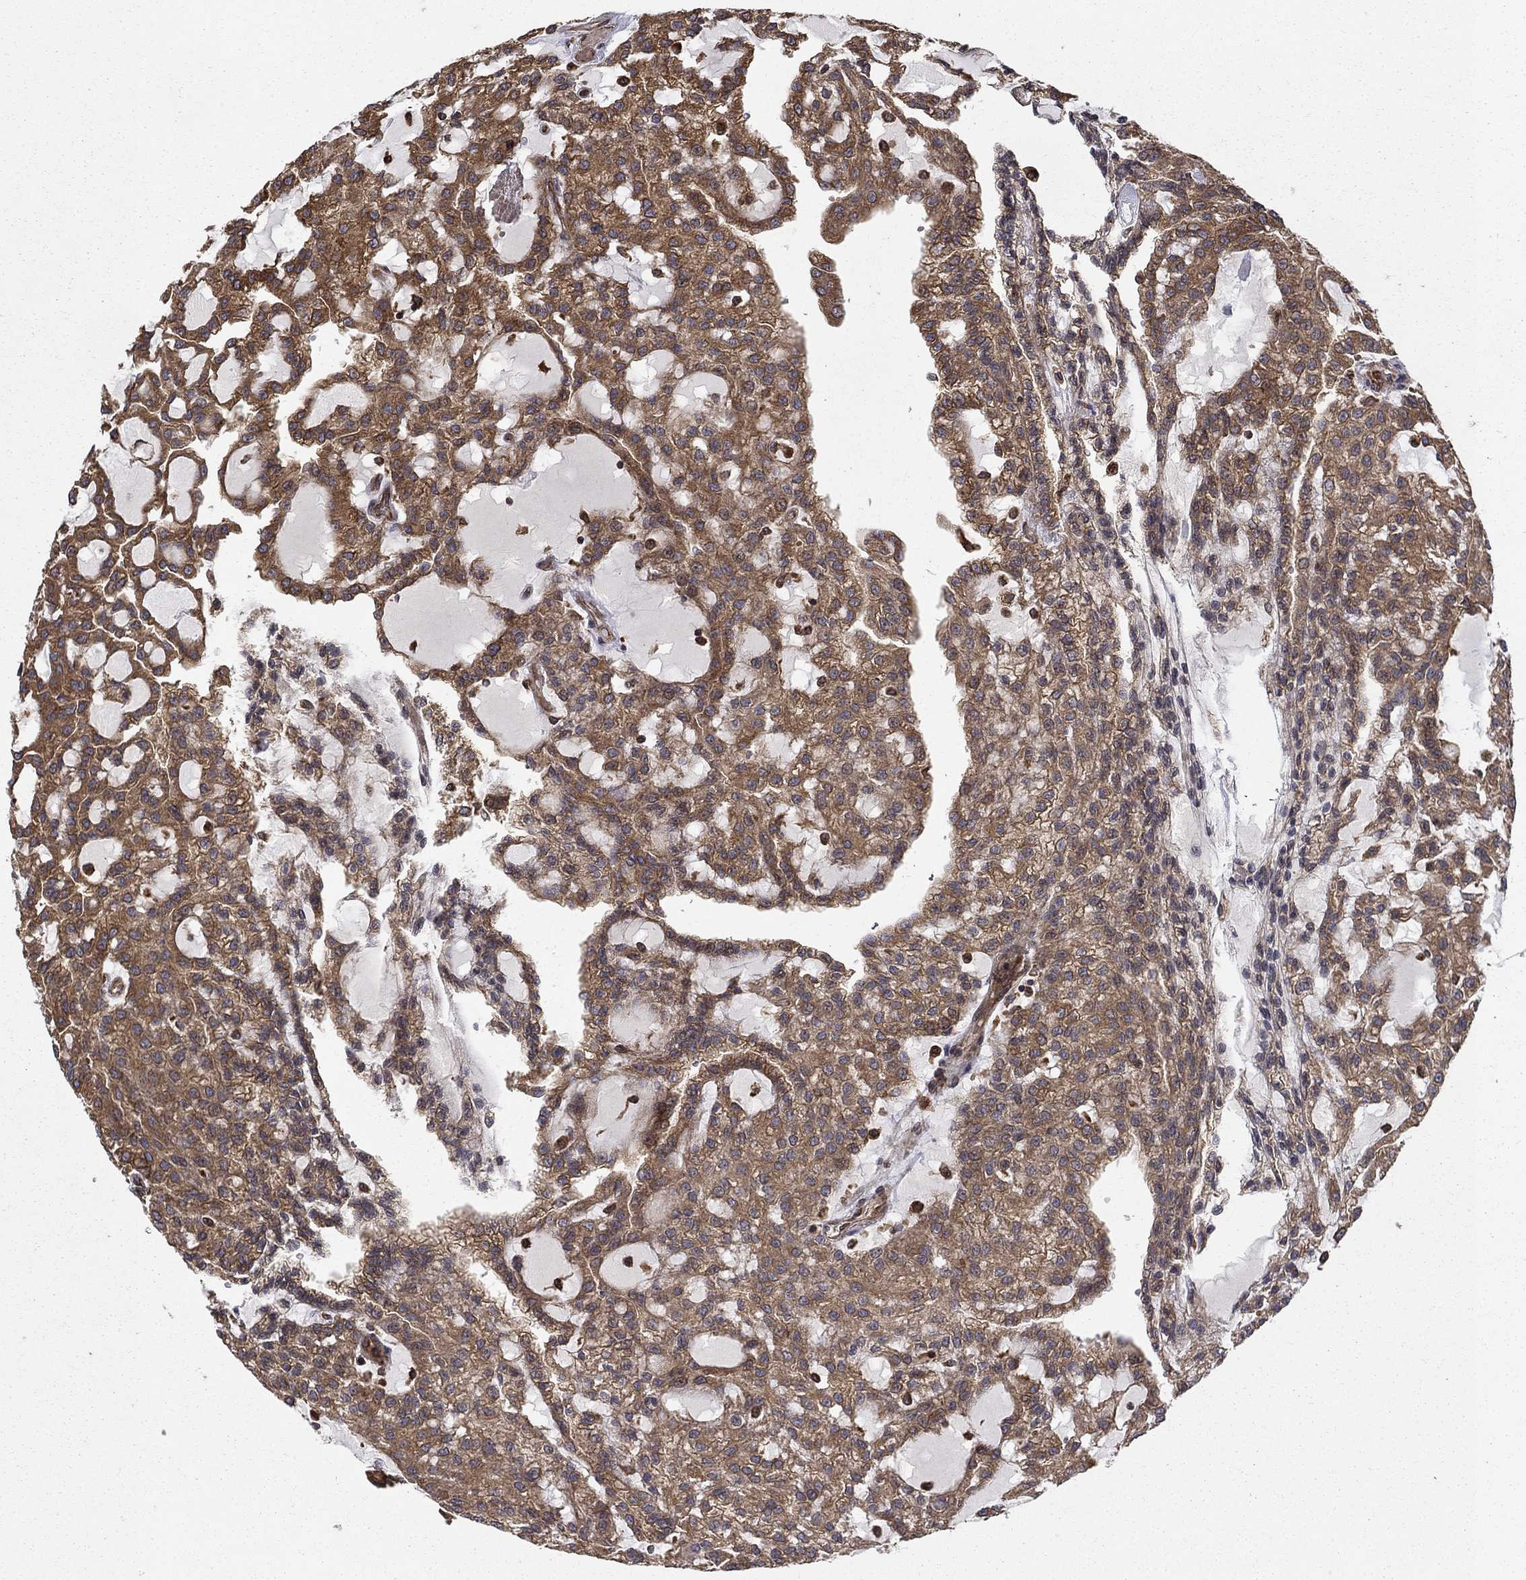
{"staining": {"intensity": "moderate", "quantity": "25%-75%", "location": "cytoplasmic/membranous"}, "tissue": "renal cancer", "cell_type": "Tumor cells", "image_type": "cancer", "snomed": [{"axis": "morphology", "description": "Adenocarcinoma, NOS"}, {"axis": "topography", "description": "Kidney"}], "caption": "IHC micrograph of neoplastic tissue: human renal cancer stained using immunohistochemistry displays medium levels of moderate protein expression localized specifically in the cytoplasmic/membranous of tumor cells, appearing as a cytoplasmic/membranous brown color.", "gene": "BABAM2", "patient": {"sex": "male", "age": 63}}